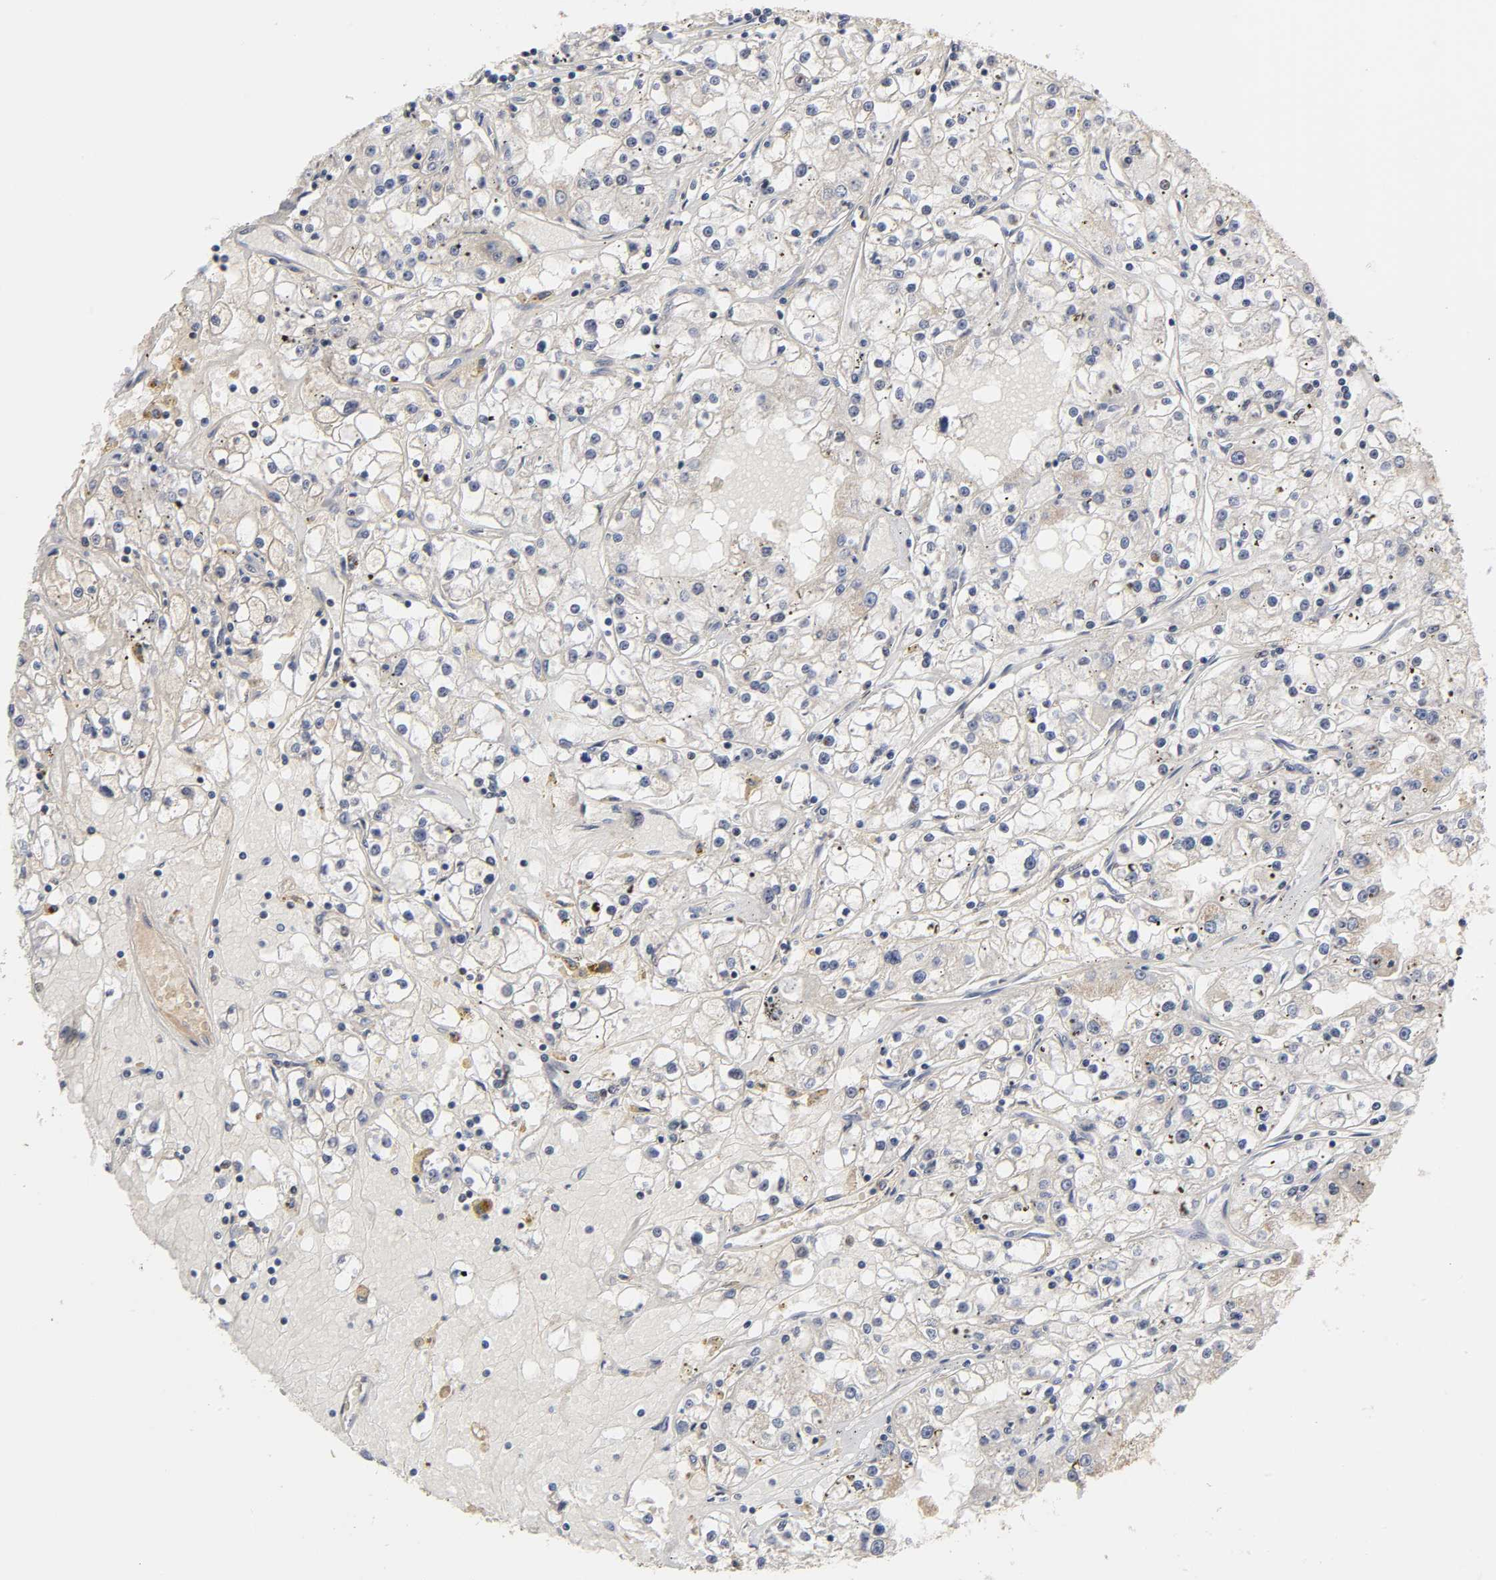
{"staining": {"intensity": "moderate", "quantity": "25%-75%", "location": "cytoplasmic/membranous"}, "tissue": "renal cancer", "cell_type": "Tumor cells", "image_type": "cancer", "snomed": [{"axis": "morphology", "description": "Adenocarcinoma, NOS"}, {"axis": "topography", "description": "Kidney"}], "caption": "A histopathology image of renal adenocarcinoma stained for a protein demonstrates moderate cytoplasmic/membranous brown staining in tumor cells.", "gene": "CPN2", "patient": {"sex": "male", "age": 56}}